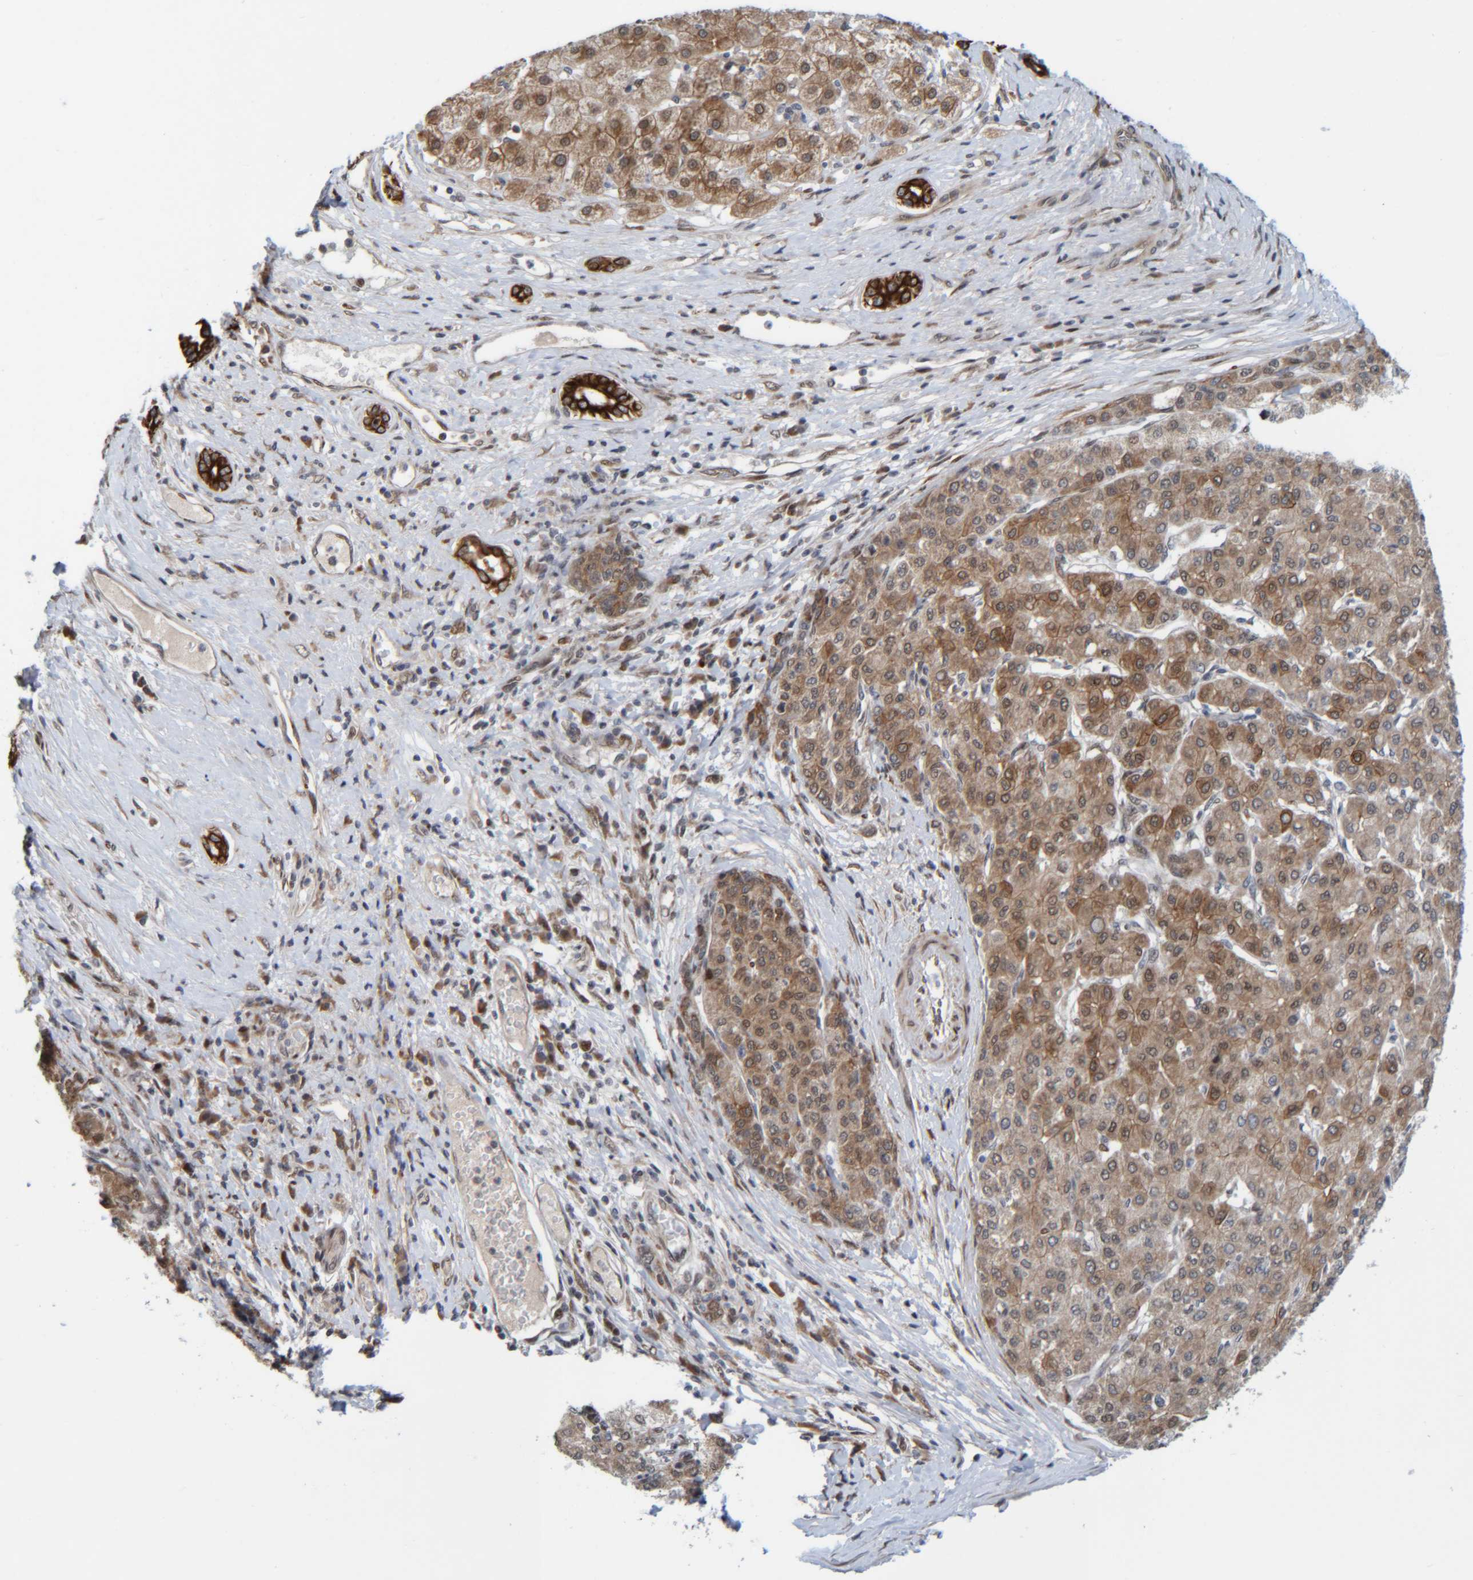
{"staining": {"intensity": "moderate", "quantity": ">75%", "location": "cytoplasmic/membranous"}, "tissue": "liver cancer", "cell_type": "Tumor cells", "image_type": "cancer", "snomed": [{"axis": "morphology", "description": "Carcinoma, Hepatocellular, NOS"}, {"axis": "topography", "description": "Liver"}], "caption": "Liver cancer stained for a protein (brown) reveals moderate cytoplasmic/membranous positive positivity in approximately >75% of tumor cells.", "gene": "CCDC57", "patient": {"sex": "male", "age": 65}}